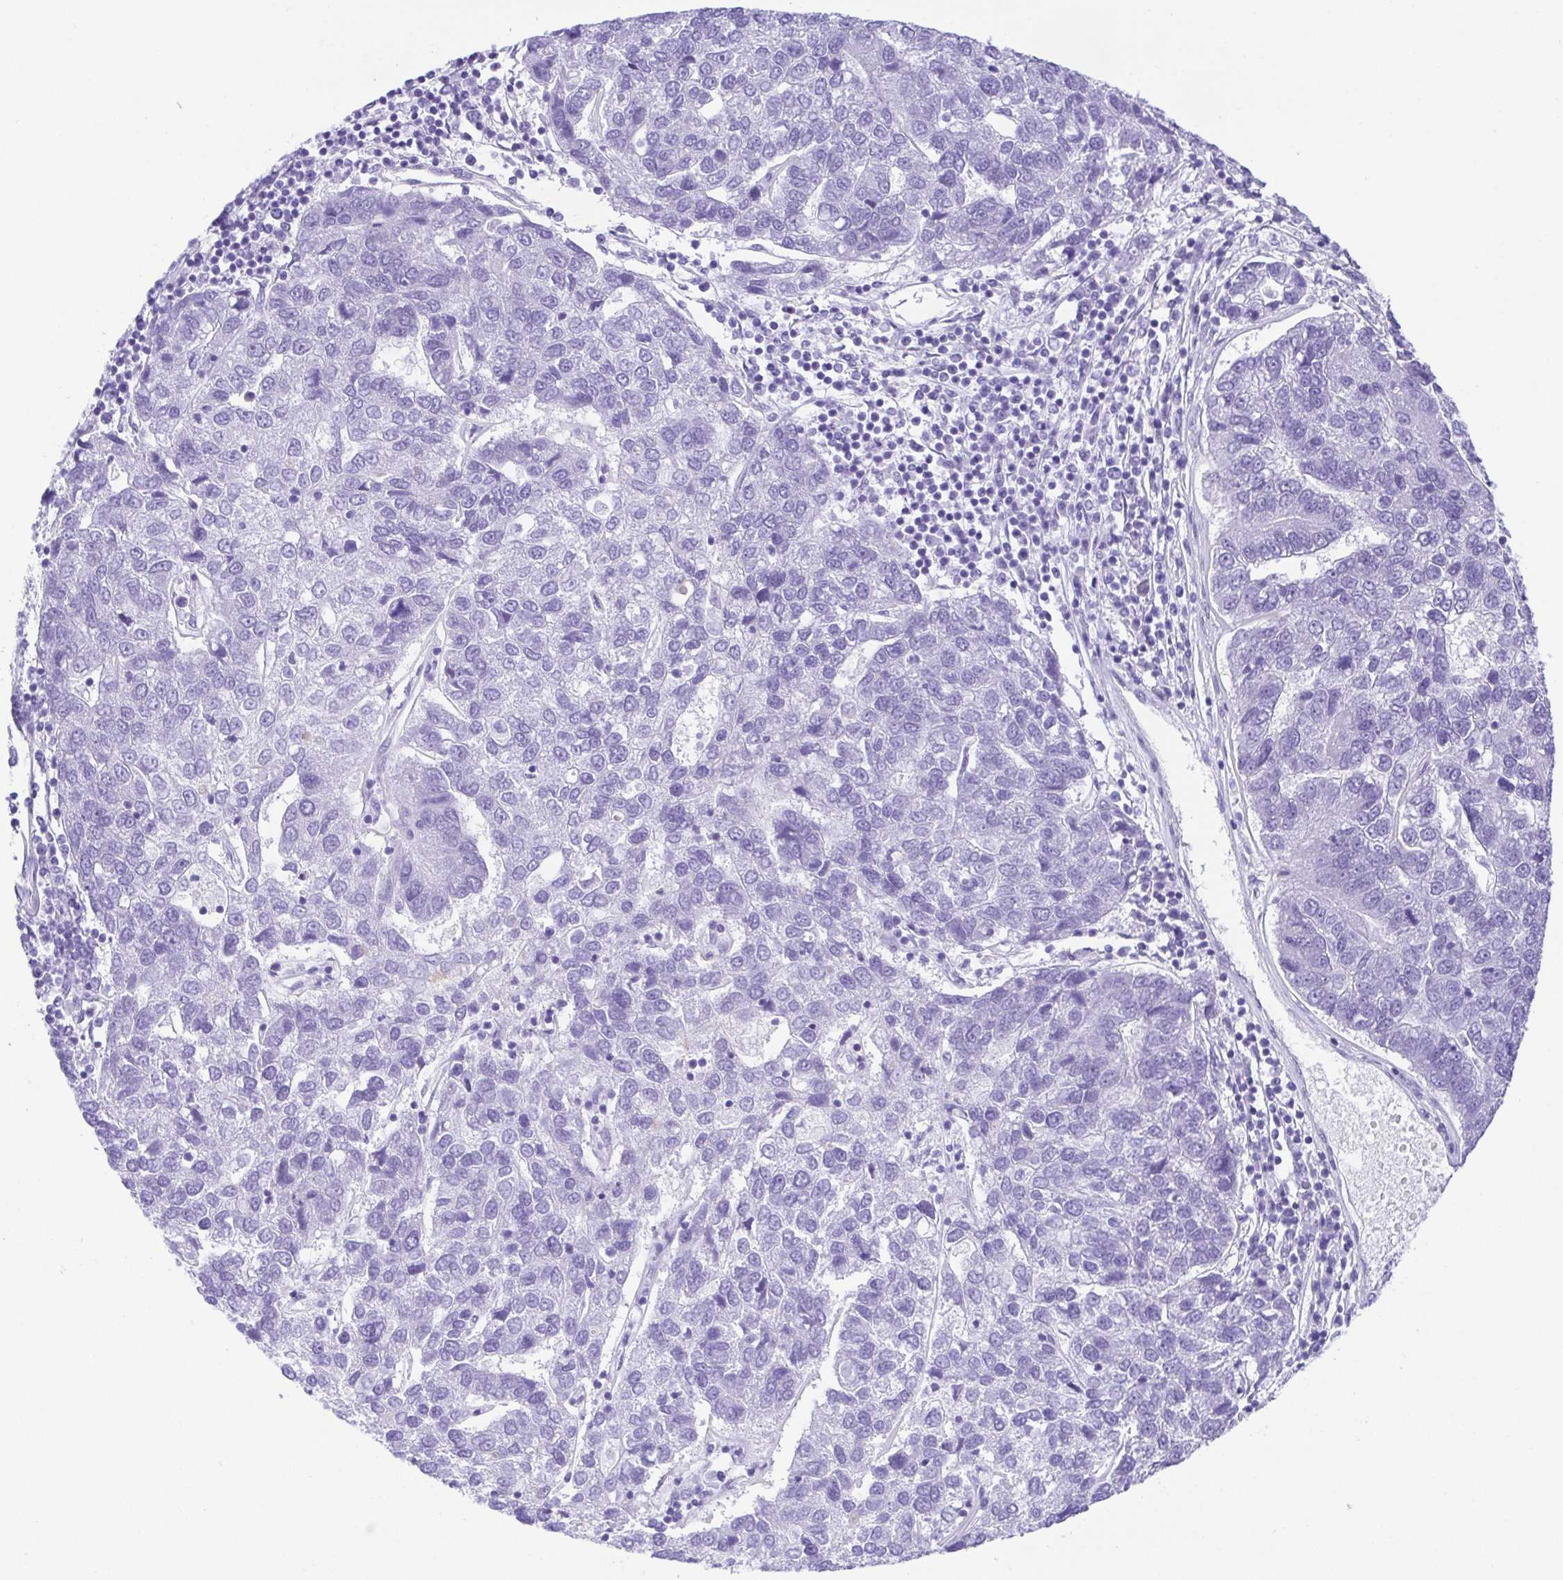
{"staining": {"intensity": "negative", "quantity": "none", "location": "none"}, "tissue": "pancreatic cancer", "cell_type": "Tumor cells", "image_type": "cancer", "snomed": [{"axis": "morphology", "description": "Adenocarcinoma, NOS"}, {"axis": "topography", "description": "Pancreas"}], "caption": "High magnification brightfield microscopy of pancreatic cancer (adenocarcinoma) stained with DAB (3,3'-diaminobenzidine) (brown) and counterstained with hematoxylin (blue): tumor cells show no significant staining.", "gene": "LUZP4", "patient": {"sex": "female", "age": 61}}